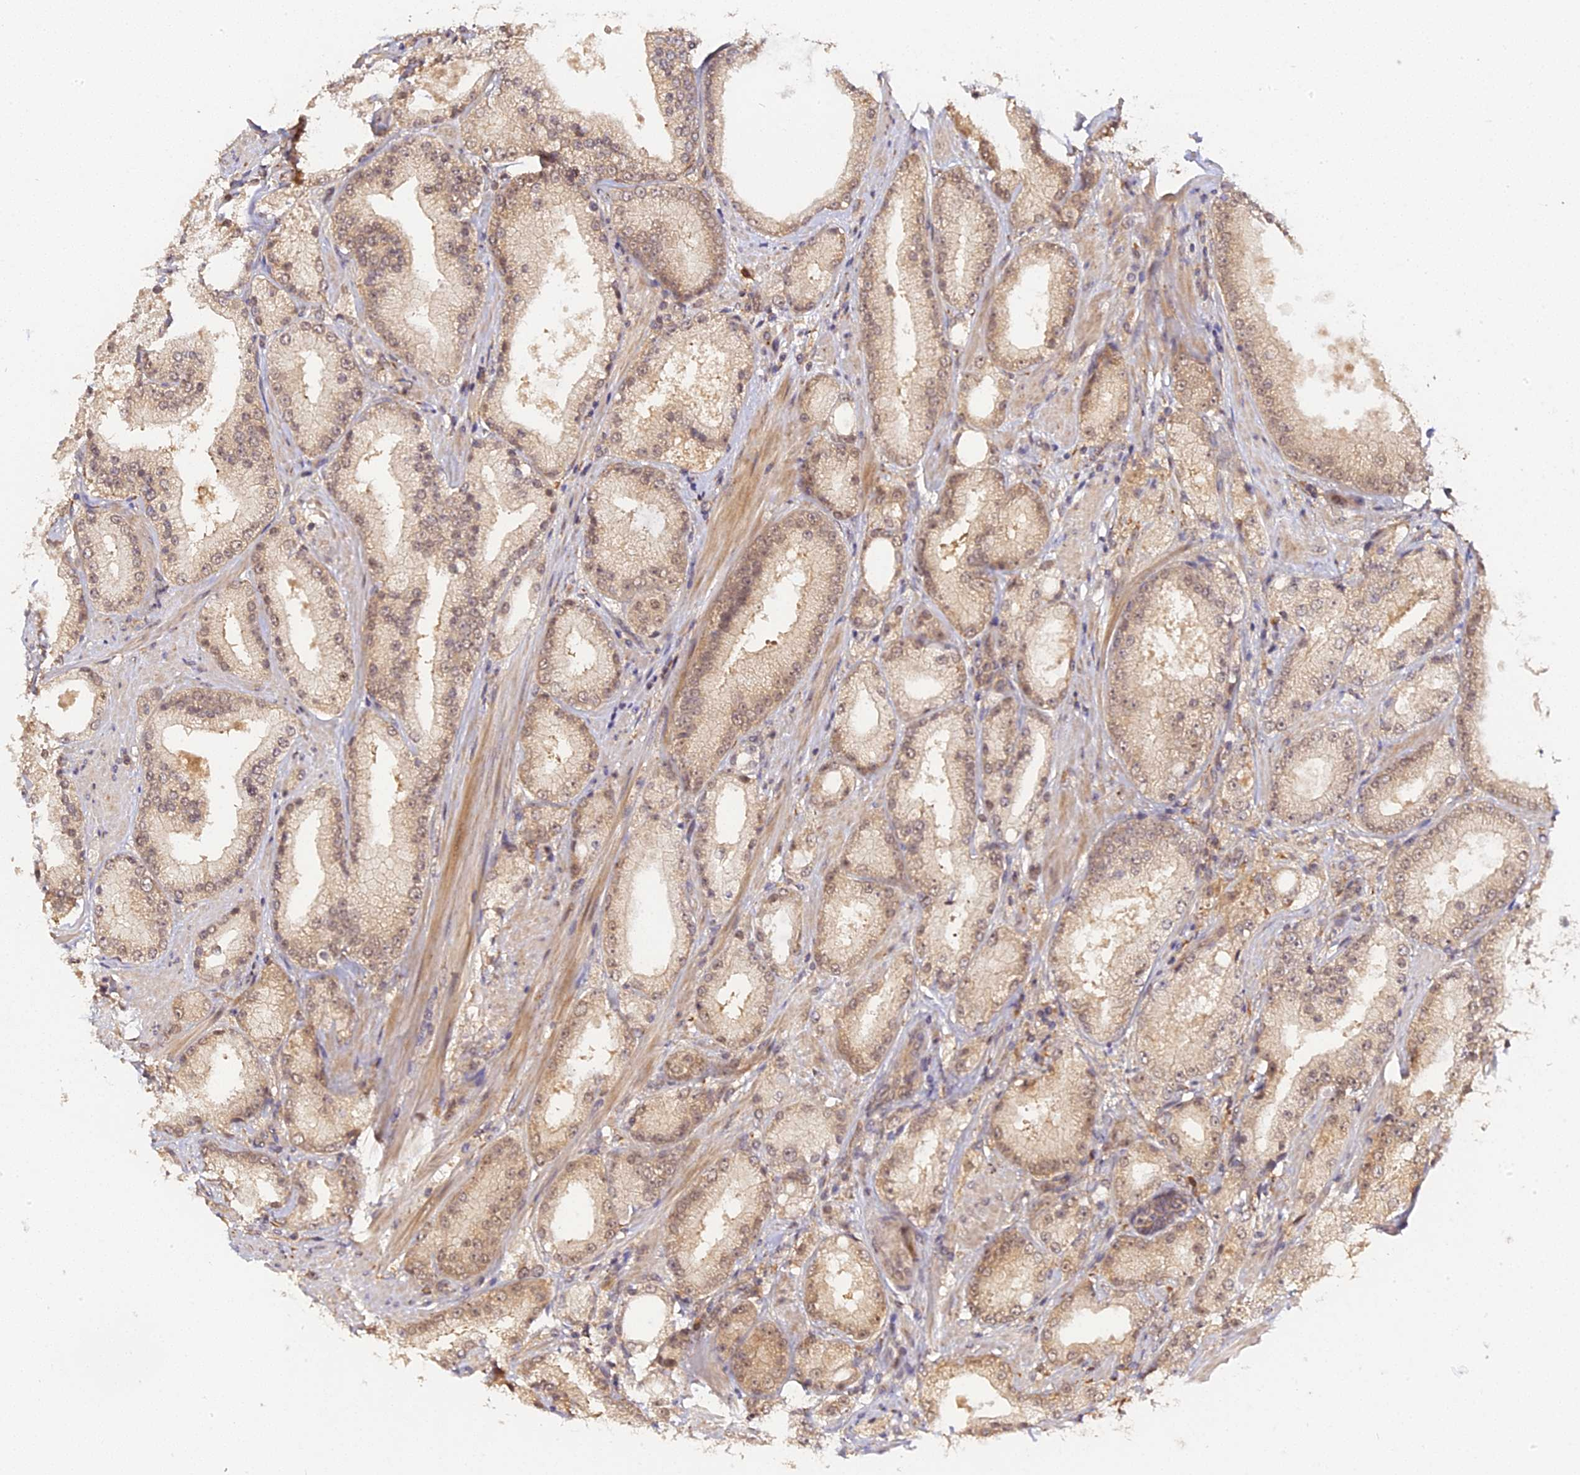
{"staining": {"intensity": "weak", "quantity": "25%-75%", "location": "cytoplasmic/membranous"}, "tissue": "prostate cancer", "cell_type": "Tumor cells", "image_type": "cancer", "snomed": [{"axis": "morphology", "description": "Adenocarcinoma, Low grade"}, {"axis": "topography", "description": "Prostate"}], "caption": "This is an image of immunohistochemistry staining of prostate cancer (low-grade adenocarcinoma), which shows weak staining in the cytoplasmic/membranous of tumor cells.", "gene": "IMPACT", "patient": {"sex": "male", "age": 67}}